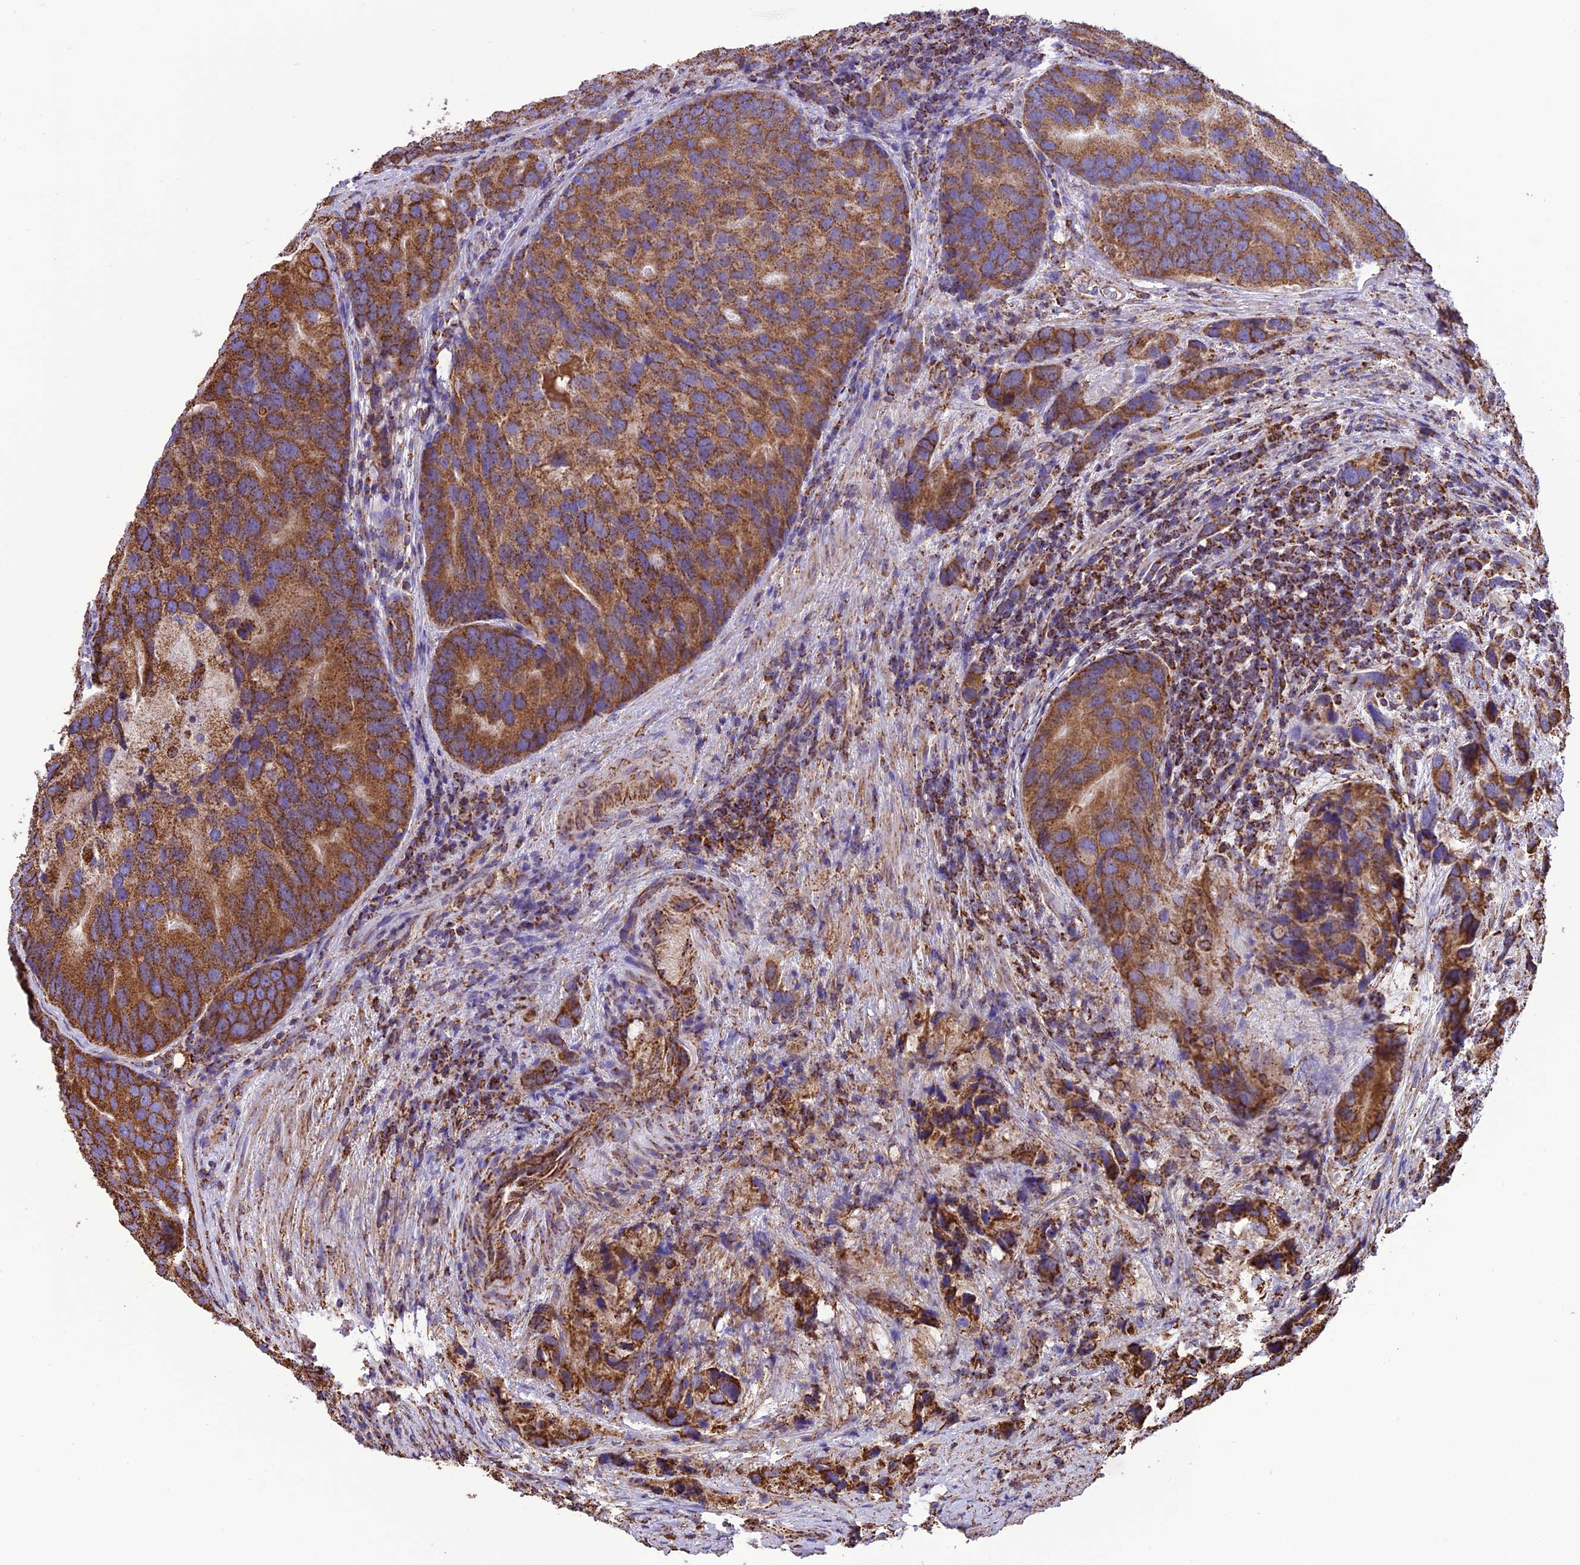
{"staining": {"intensity": "strong", "quantity": ">75%", "location": "cytoplasmic/membranous"}, "tissue": "prostate cancer", "cell_type": "Tumor cells", "image_type": "cancer", "snomed": [{"axis": "morphology", "description": "Adenocarcinoma, High grade"}, {"axis": "topography", "description": "Prostate"}], "caption": "Adenocarcinoma (high-grade) (prostate) stained for a protein (brown) reveals strong cytoplasmic/membranous positive staining in approximately >75% of tumor cells.", "gene": "NDUFAF1", "patient": {"sex": "male", "age": 62}}